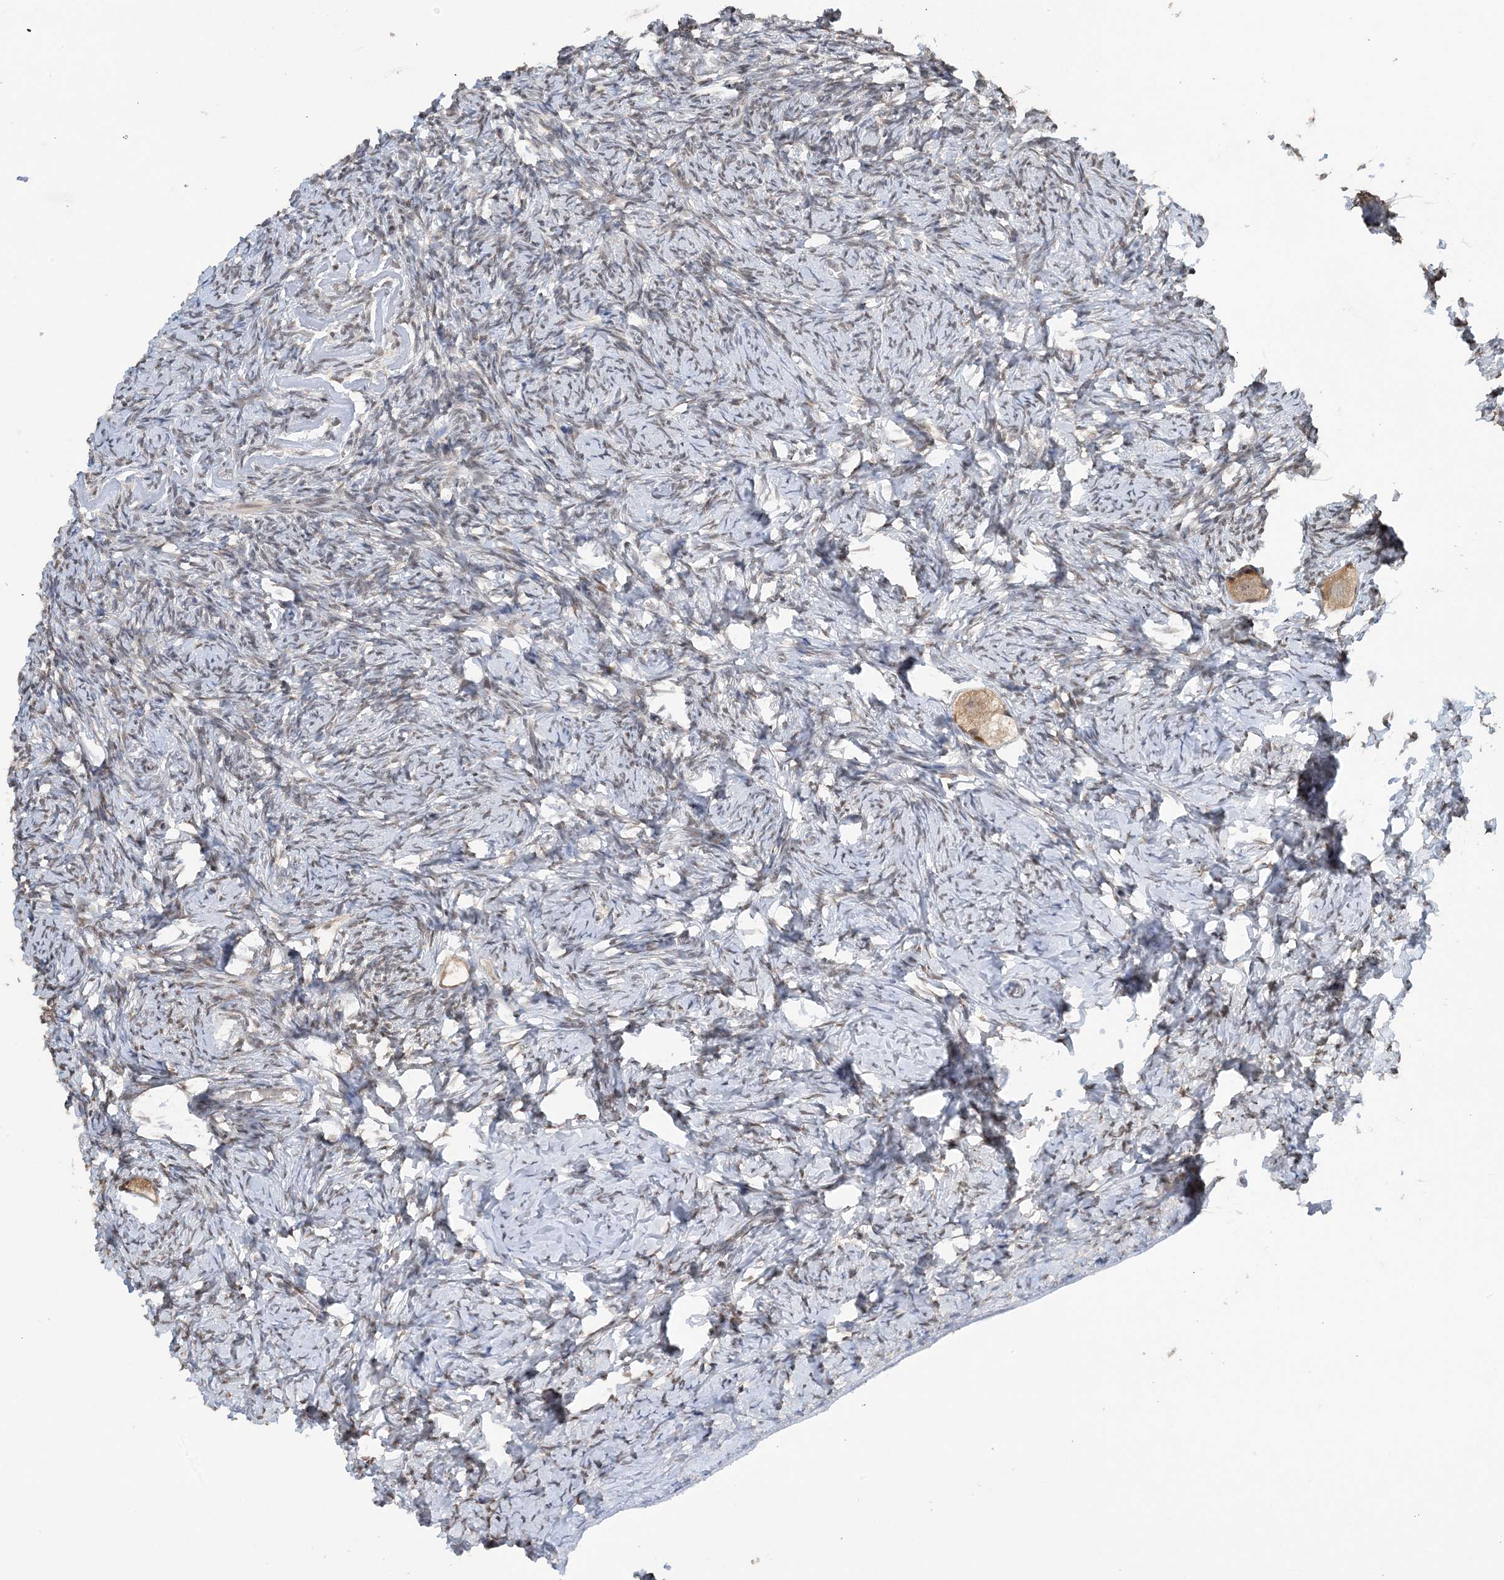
{"staining": {"intensity": "weak", "quantity": ">75%", "location": "cytoplasmic/membranous"}, "tissue": "ovary", "cell_type": "Follicle cells", "image_type": "normal", "snomed": [{"axis": "morphology", "description": "Normal tissue, NOS"}, {"axis": "topography", "description": "Ovary"}], "caption": "Human ovary stained with a brown dye reveals weak cytoplasmic/membranous positive staining in about >75% of follicle cells.", "gene": "ACYP2", "patient": {"sex": "female", "age": 27}}